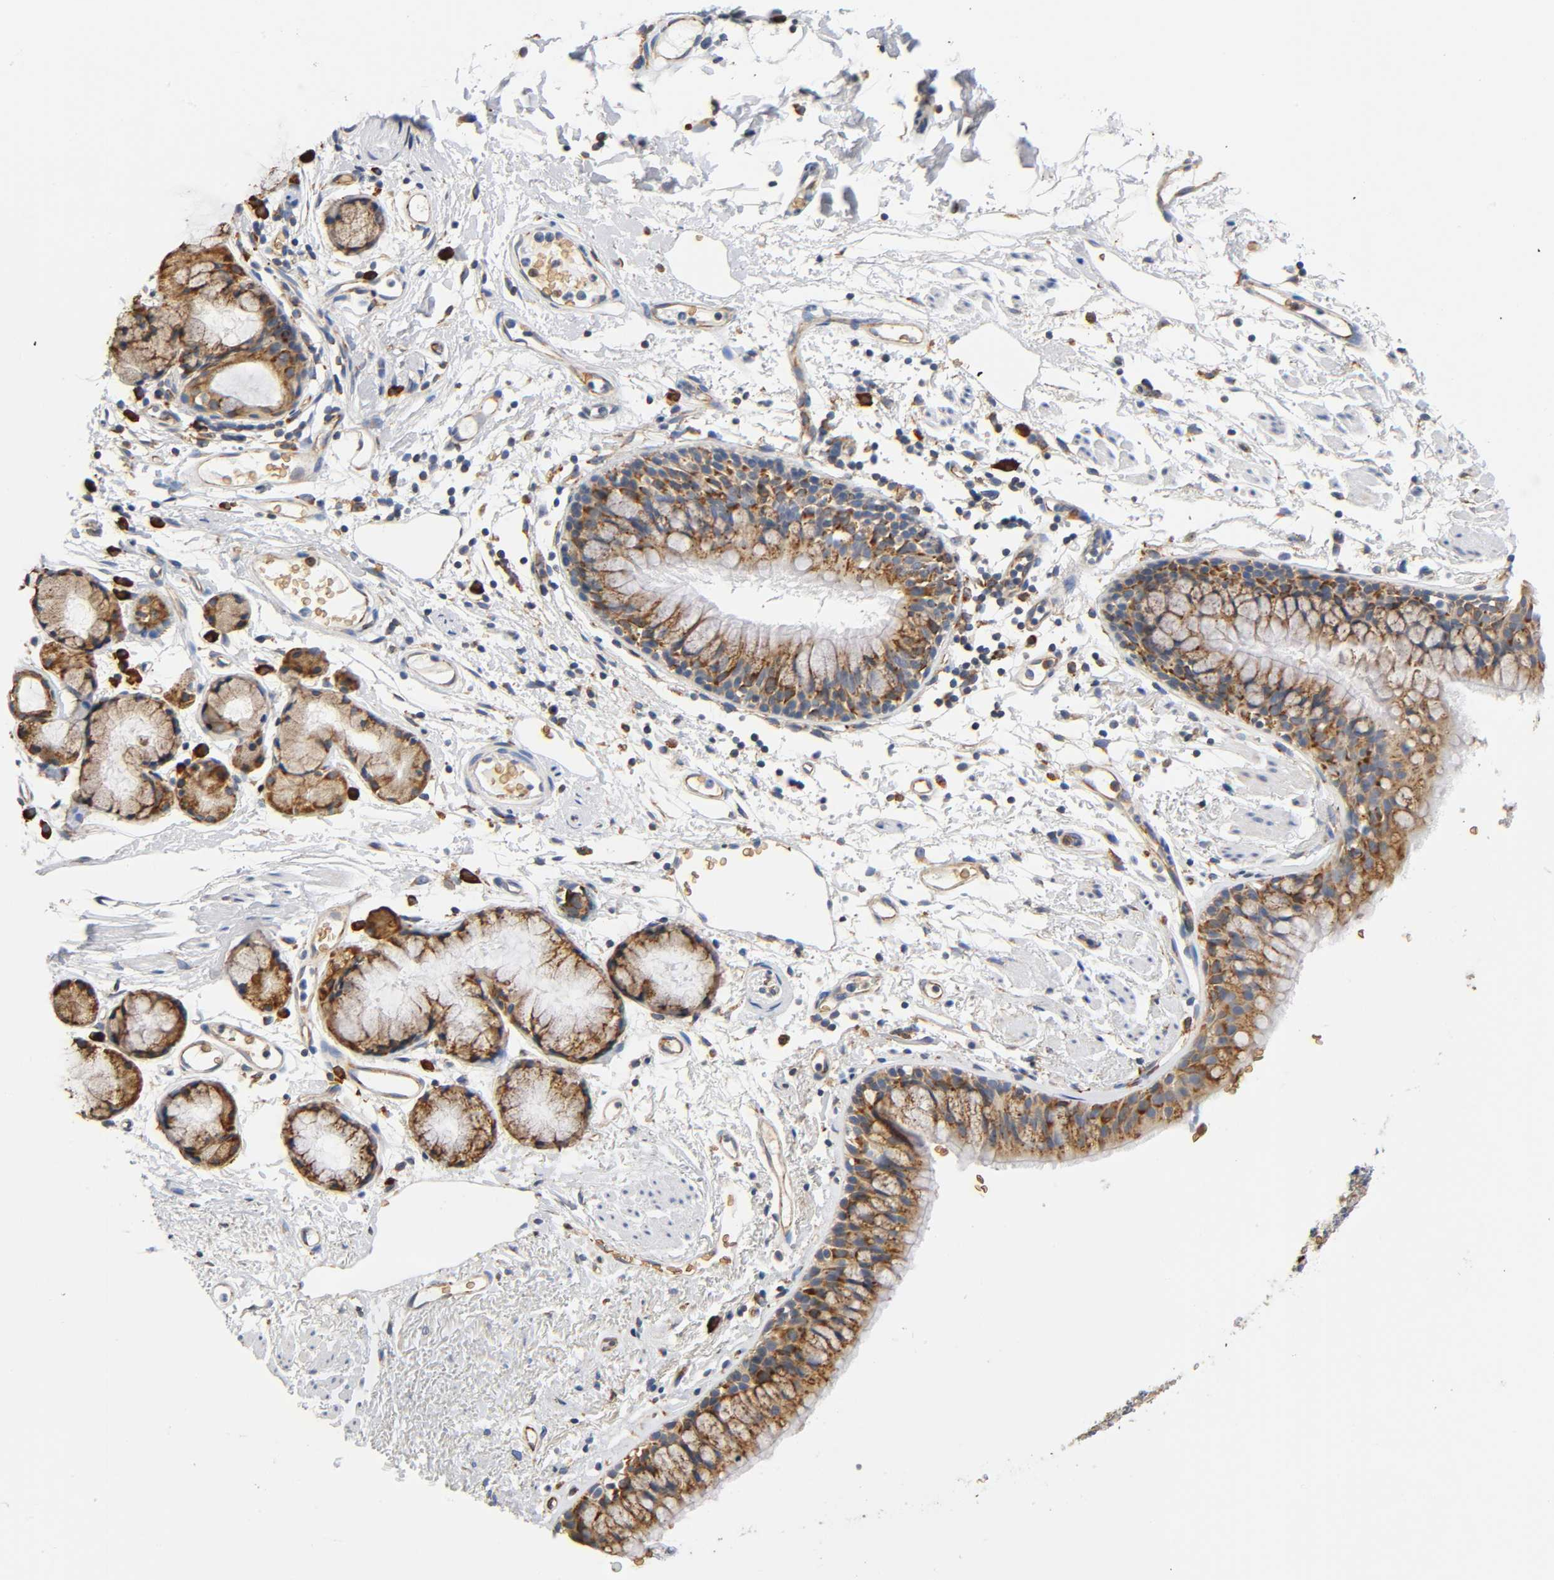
{"staining": {"intensity": "strong", "quantity": "25%-75%", "location": "cytoplasmic/membranous"}, "tissue": "bronchus", "cell_type": "Respiratory epithelial cells", "image_type": "normal", "snomed": [{"axis": "morphology", "description": "Normal tissue, NOS"}, {"axis": "topography", "description": "Bronchus"}], "caption": "A brown stain labels strong cytoplasmic/membranous expression of a protein in respiratory epithelial cells of benign human bronchus. The staining was performed using DAB (3,3'-diaminobenzidine), with brown indicating positive protein expression. Nuclei are stained blue with hematoxylin.", "gene": "UCKL1", "patient": {"sex": "female", "age": 73}}